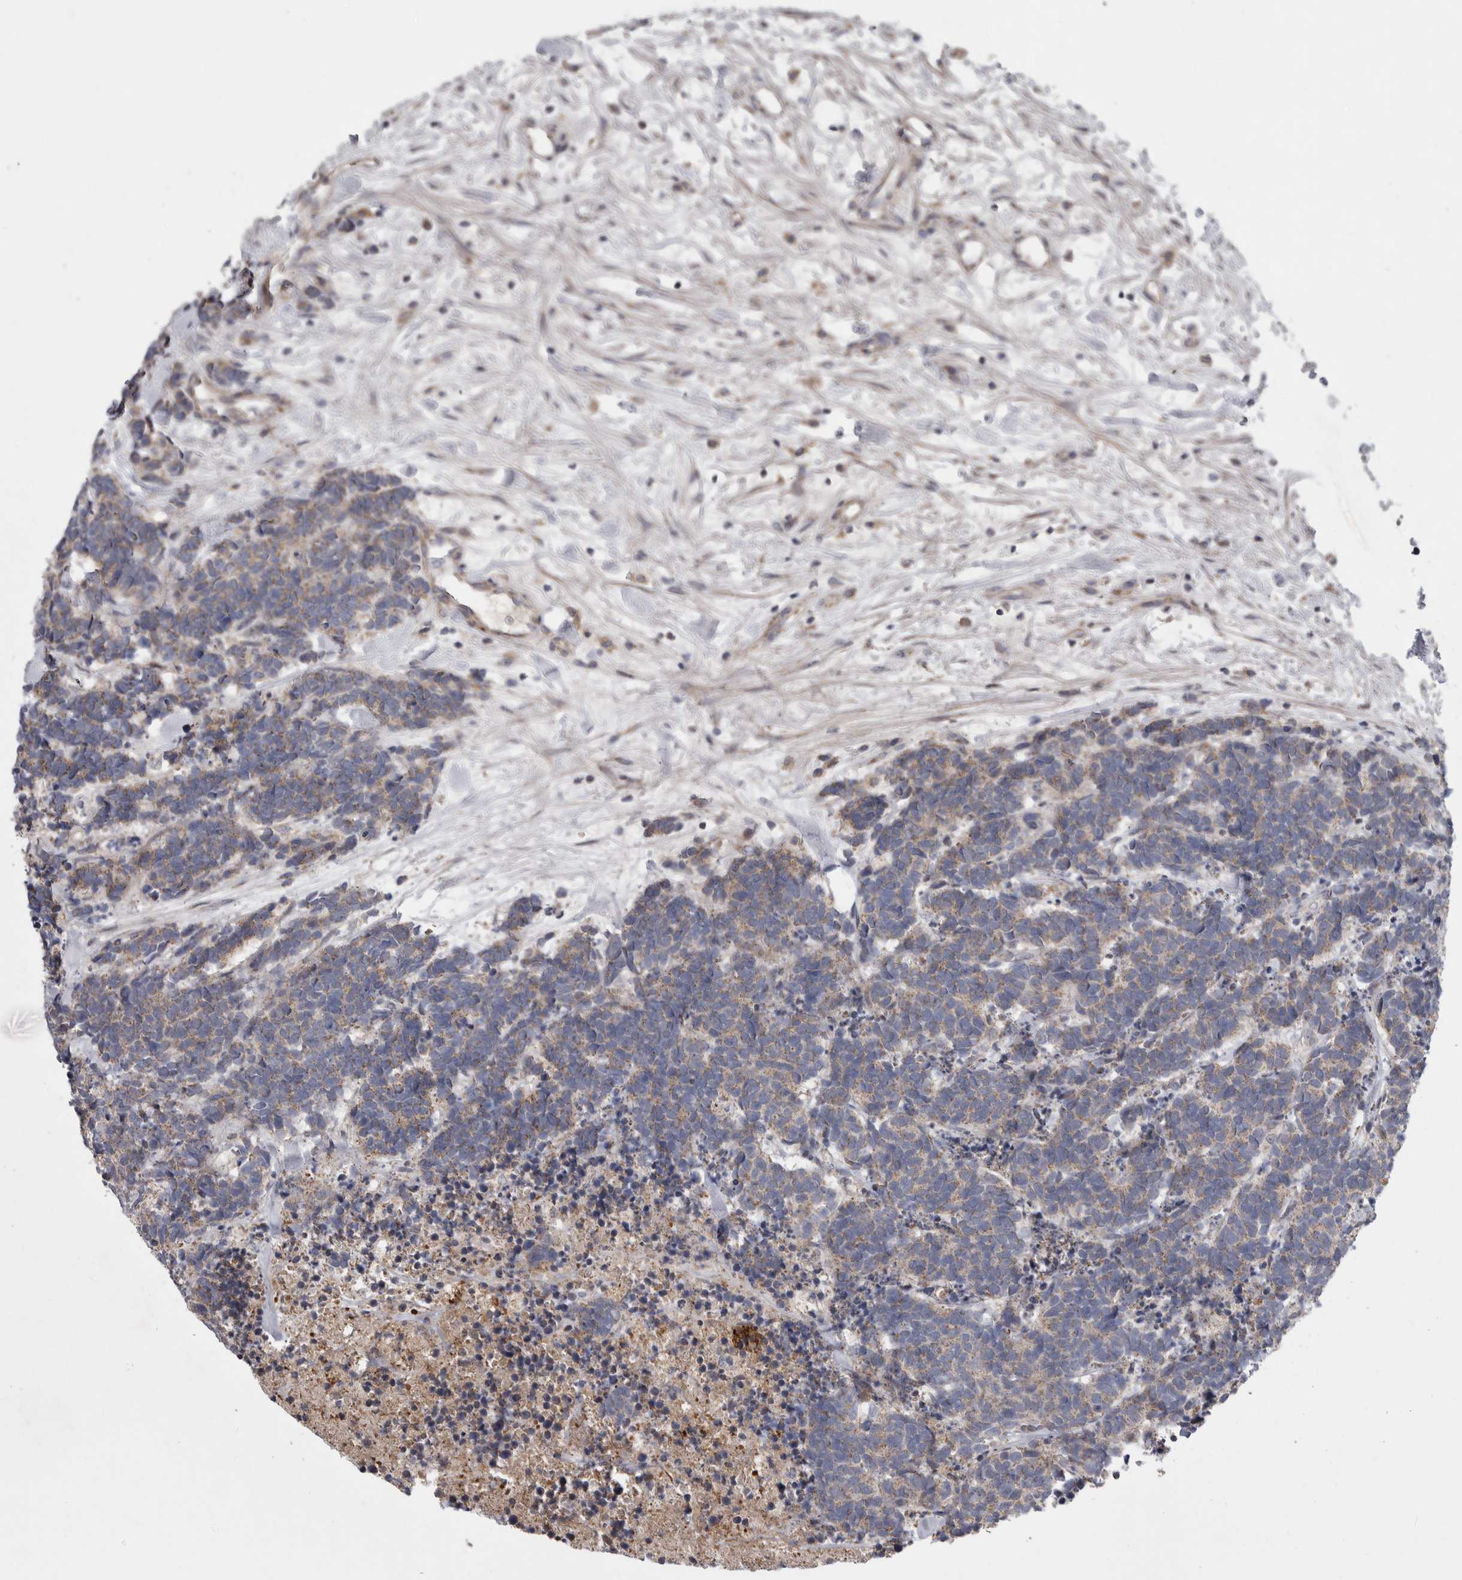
{"staining": {"intensity": "weak", "quantity": "25%-75%", "location": "cytoplasmic/membranous"}, "tissue": "carcinoid", "cell_type": "Tumor cells", "image_type": "cancer", "snomed": [{"axis": "morphology", "description": "Carcinoma, NOS"}, {"axis": "morphology", "description": "Carcinoid, malignant, NOS"}, {"axis": "topography", "description": "Urinary bladder"}], "caption": "The histopathology image reveals staining of carcinoid, revealing weak cytoplasmic/membranous protein expression (brown color) within tumor cells.", "gene": "CRP", "patient": {"sex": "male", "age": 57}}